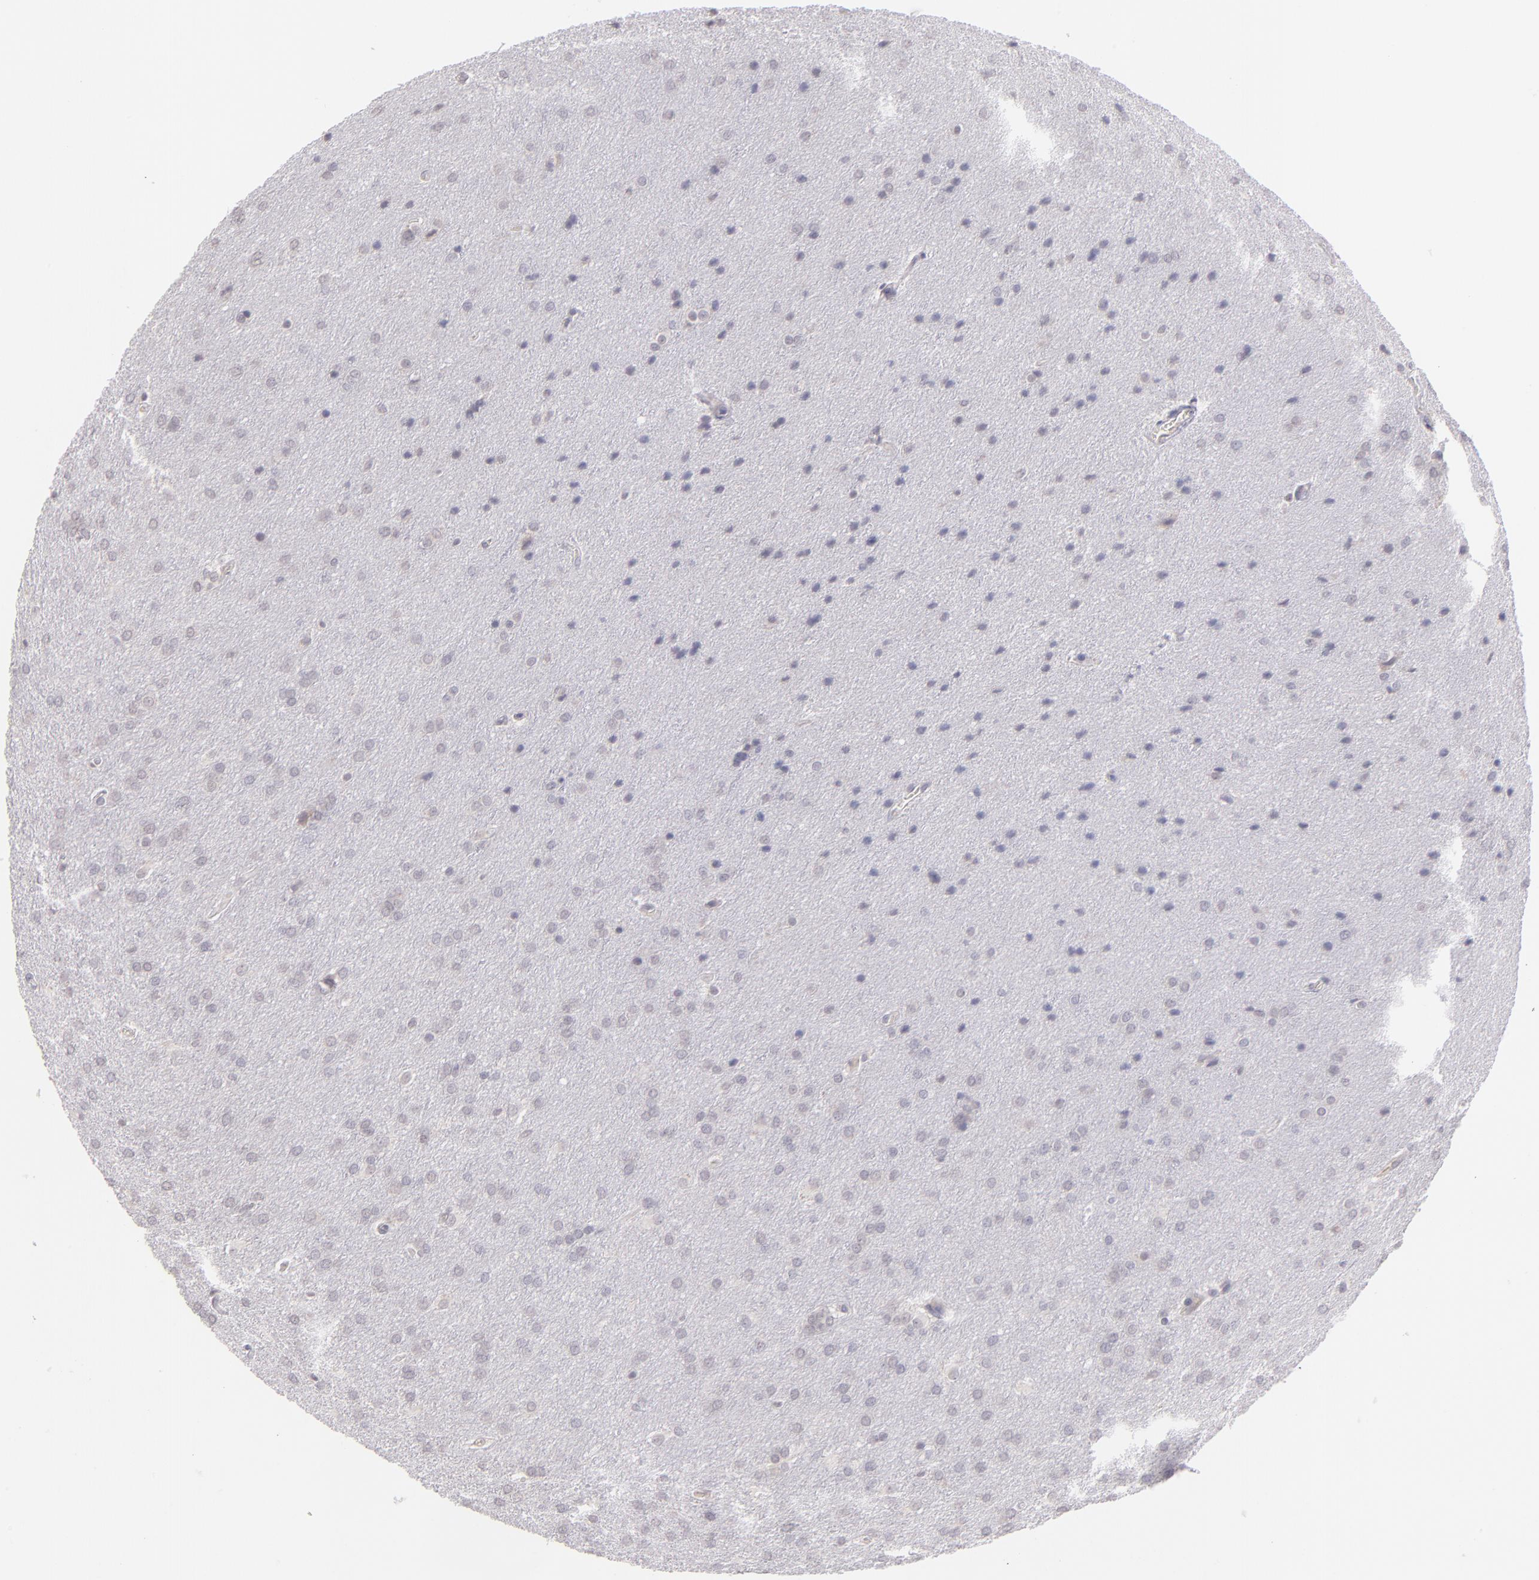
{"staining": {"intensity": "negative", "quantity": "none", "location": "none"}, "tissue": "glioma", "cell_type": "Tumor cells", "image_type": "cancer", "snomed": [{"axis": "morphology", "description": "Glioma, malignant, Low grade"}, {"axis": "topography", "description": "Brain"}], "caption": "Protein analysis of glioma demonstrates no significant staining in tumor cells. (DAB immunohistochemistry (IHC) with hematoxylin counter stain).", "gene": "THBD", "patient": {"sex": "female", "age": 32}}